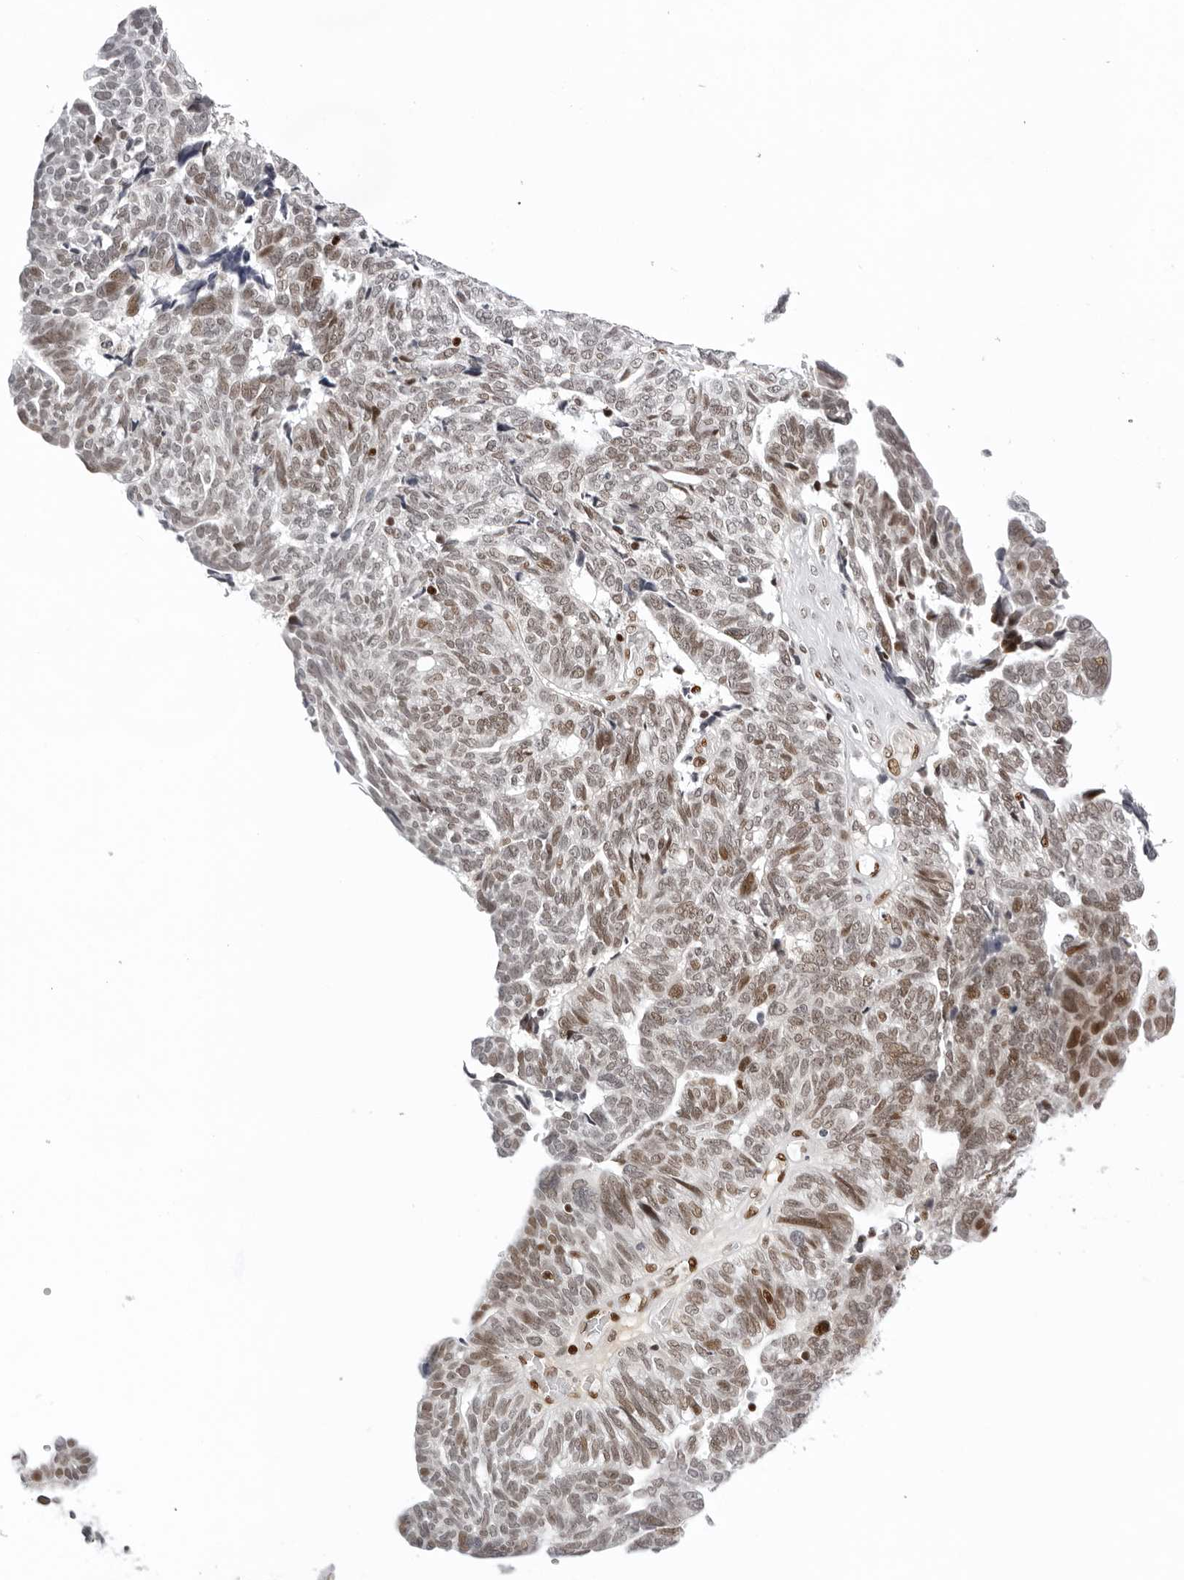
{"staining": {"intensity": "moderate", "quantity": "25%-75%", "location": "nuclear"}, "tissue": "ovarian cancer", "cell_type": "Tumor cells", "image_type": "cancer", "snomed": [{"axis": "morphology", "description": "Cystadenocarcinoma, serous, NOS"}, {"axis": "topography", "description": "Ovary"}], "caption": "Tumor cells exhibit moderate nuclear positivity in approximately 25%-75% of cells in ovarian serous cystadenocarcinoma.", "gene": "OGG1", "patient": {"sex": "female", "age": 79}}